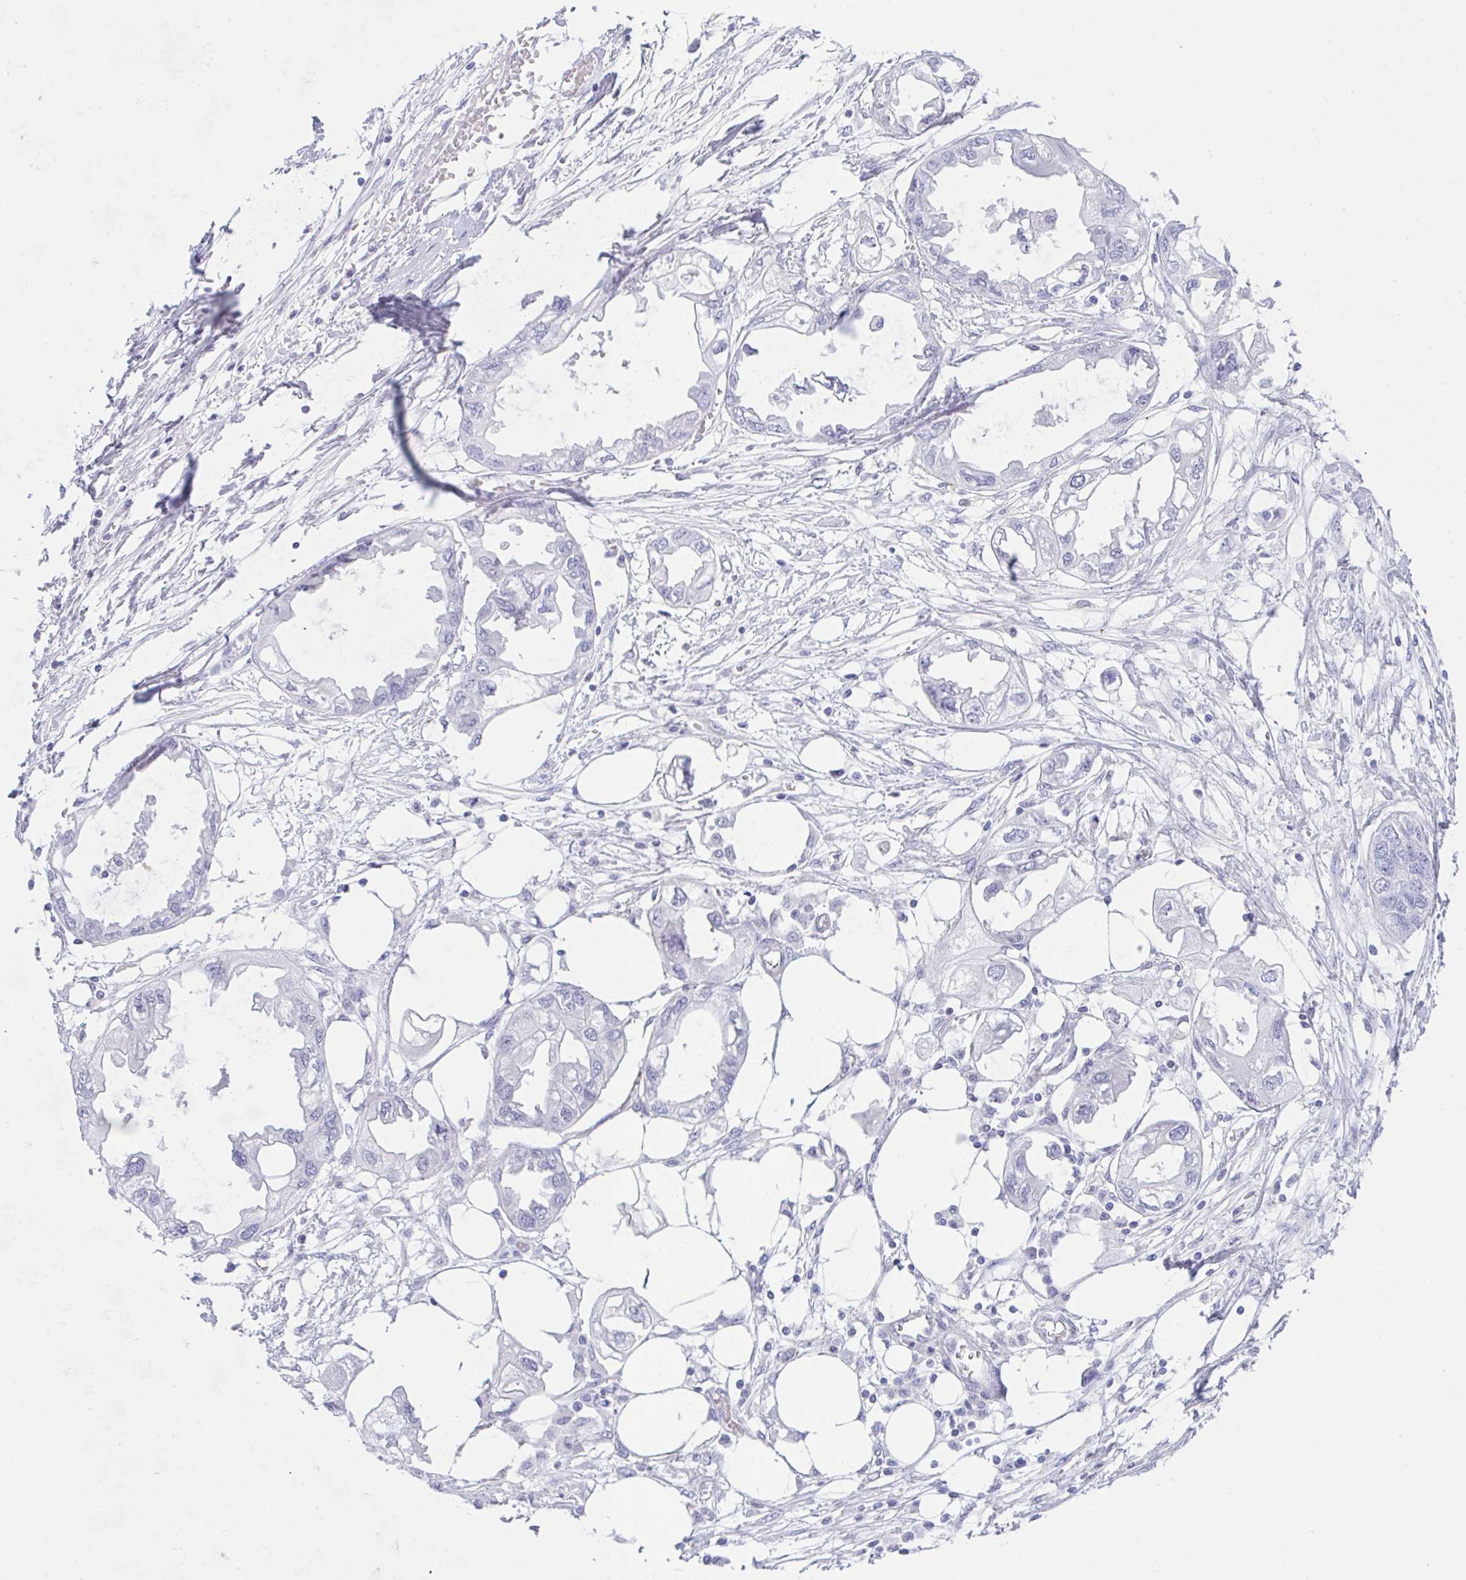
{"staining": {"intensity": "negative", "quantity": "none", "location": "none"}, "tissue": "endometrial cancer", "cell_type": "Tumor cells", "image_type": "cancer", "snomed": [{"axis": "morphology", "description": "Adenocarcinoma, NOS"}, {"axis": "morphology", "description": "Adenocarcinoma, metastatic, NOS"}, {"axis": "topography", "description": "Adipose tissue"}, {"axis": "topography", "description": "Endometrium"}], "caption": "This histopathology image is of endometrial adenocarcinoma stained with immunohistochemistry to label a protein in brown with the nuclei are counter-stained blue. There is no expression in tumor cells.", "gene": "NDUFAF8", "patient": {"sex": "female", "age": 67}}